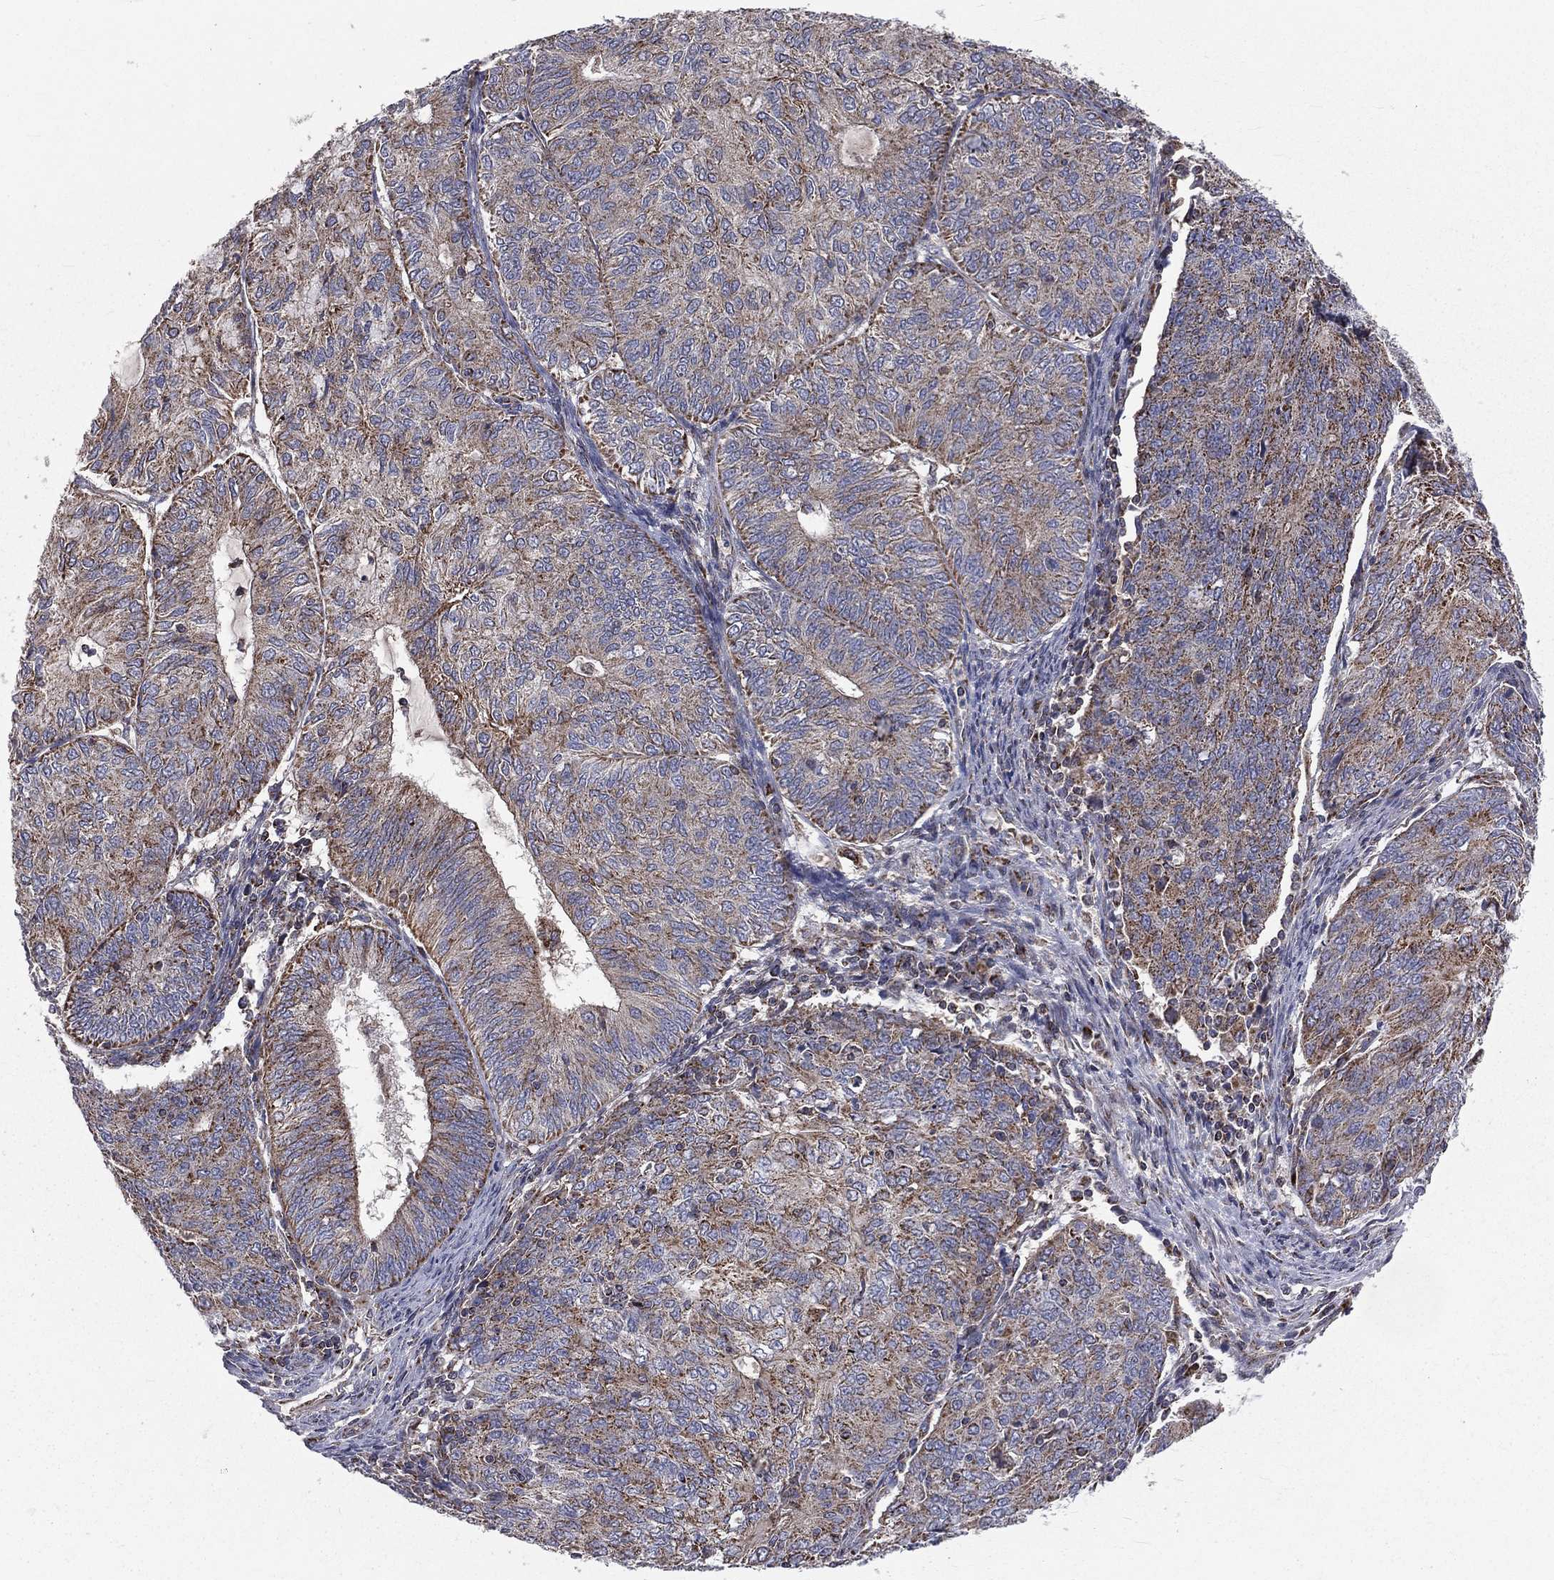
{"staining": {"intensity": "weak", "quantity": ">75%", "location": "cytoplasmic/membranous"}, "tissue": "endometrial cancer", "cell_type": "Tumor cells", "image_type": "cancer", "snomed": [{"axis": "morphology", "description": "Adenocarcinoma, NOS"}, {"axis": "topography", "description": "Endometrium"}], "caption": "Immunohistochemistry staining of endometrial adenocarcinoma, which exhibits low levels of weak cytoplasmic/membranous staining in about >75% of tumor cells indicating weak cytoplasmic/membranous protein positivity. The staining was performed using DAB (brown) for protein detection and nuclei were counterstained in hematoxylin (blue).", "gene": "GPD1", "patient": {"sex": "female", "age": 82}}